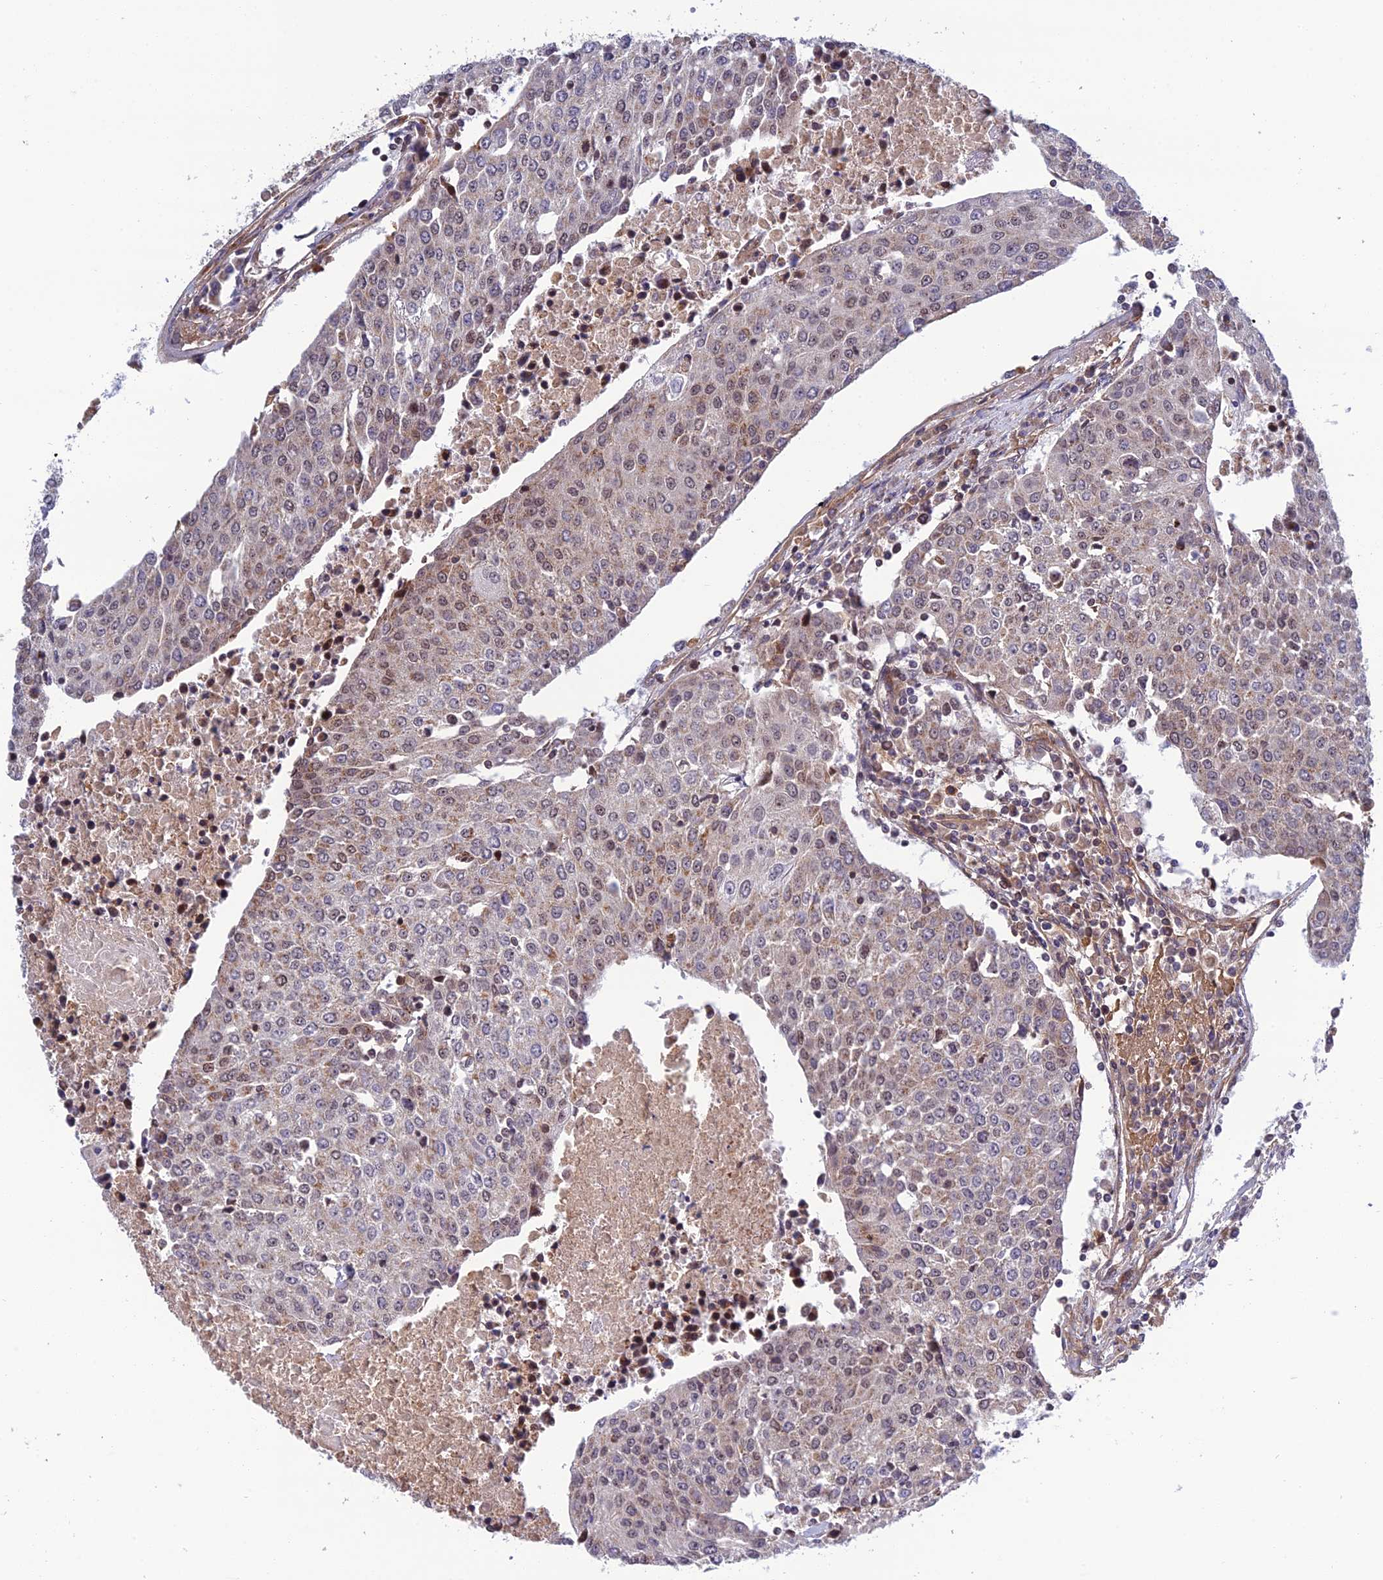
{"staining": {"intensity": "weak", "quantity": "25%-75%", "location": "cytoplasmic/membranous,nuclear"}, "tissue": "urothelial cancer", "cell_type": "Tumor cells", "image_type": "cancer", "snomed": [{"axis": "morphology", "description": "Urothelial carcinoma, High grade"}, {"axis": "topography", "description": "Urinary bladder"}], "caption": "Weak cytoplasmic/membranous and nuclear staining is identified in about 25%-75% of tumor cells in urothelial carcinoma (high-grade).", "gene": "REXO1", "patient": {"sex": "female", "age": 85}}